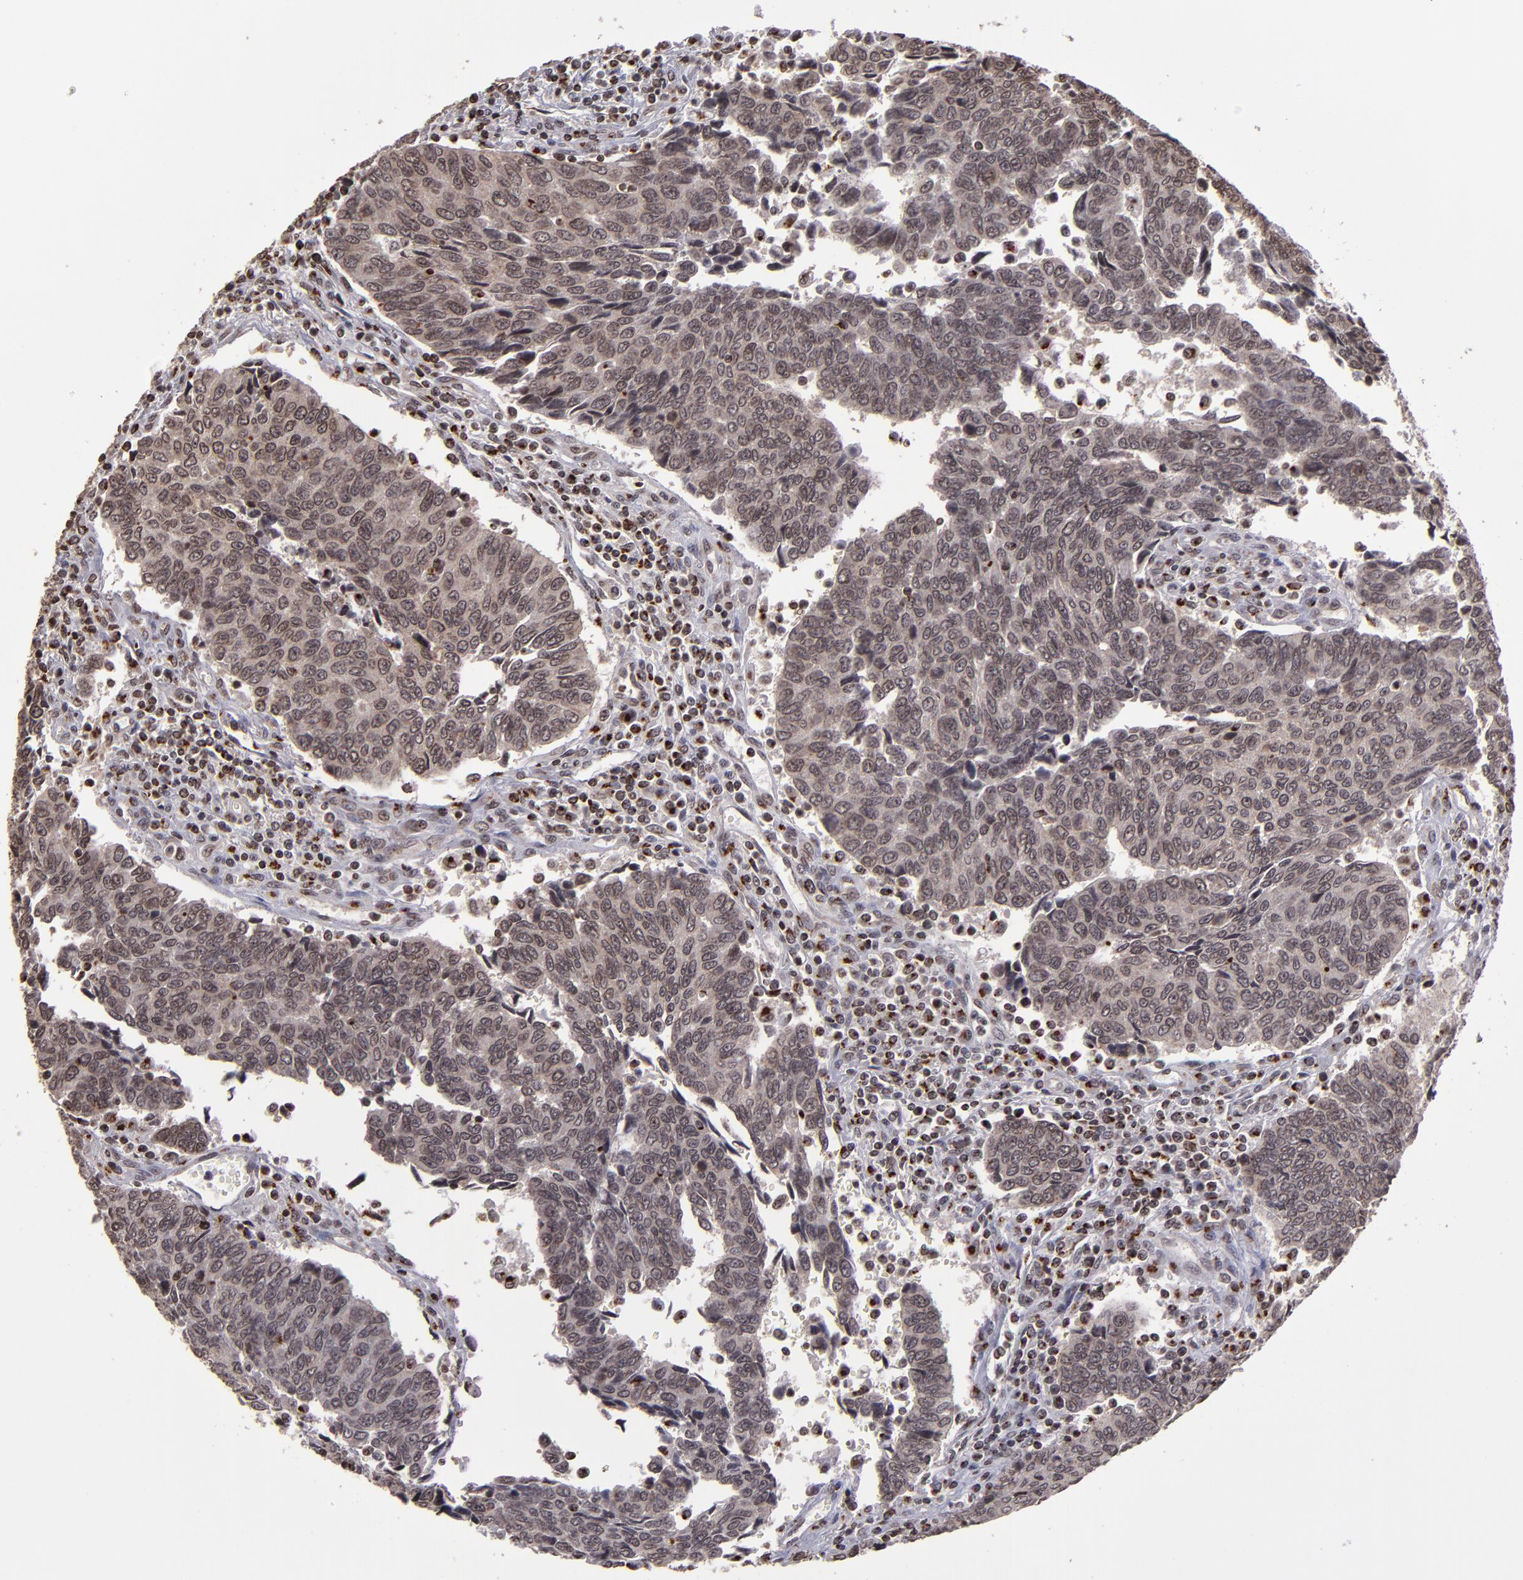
{"staining": {"intensity": "moderate", "quantity": ">75%", "location": "cytoplasmic/membranous,nuclear"}, "tissue": "urothelial cancer", "cell_type": "Tumor cells", "image_type": "cancer", "snomed": [{"axis": "morphology", "description": "Urothelial carcinoma, High grade"}, {"axis": "topography", "description": "Urinary bladder"}], "caption": "DAB immunohistochemical staining of high-grade urothelial carcinoma reveals moderate cytoplasmic/membranous and nuclear protein staining in about >75% of tumor cells.", "gene": "CSDC2", "patient": {"sex": "male", "age": 86}}